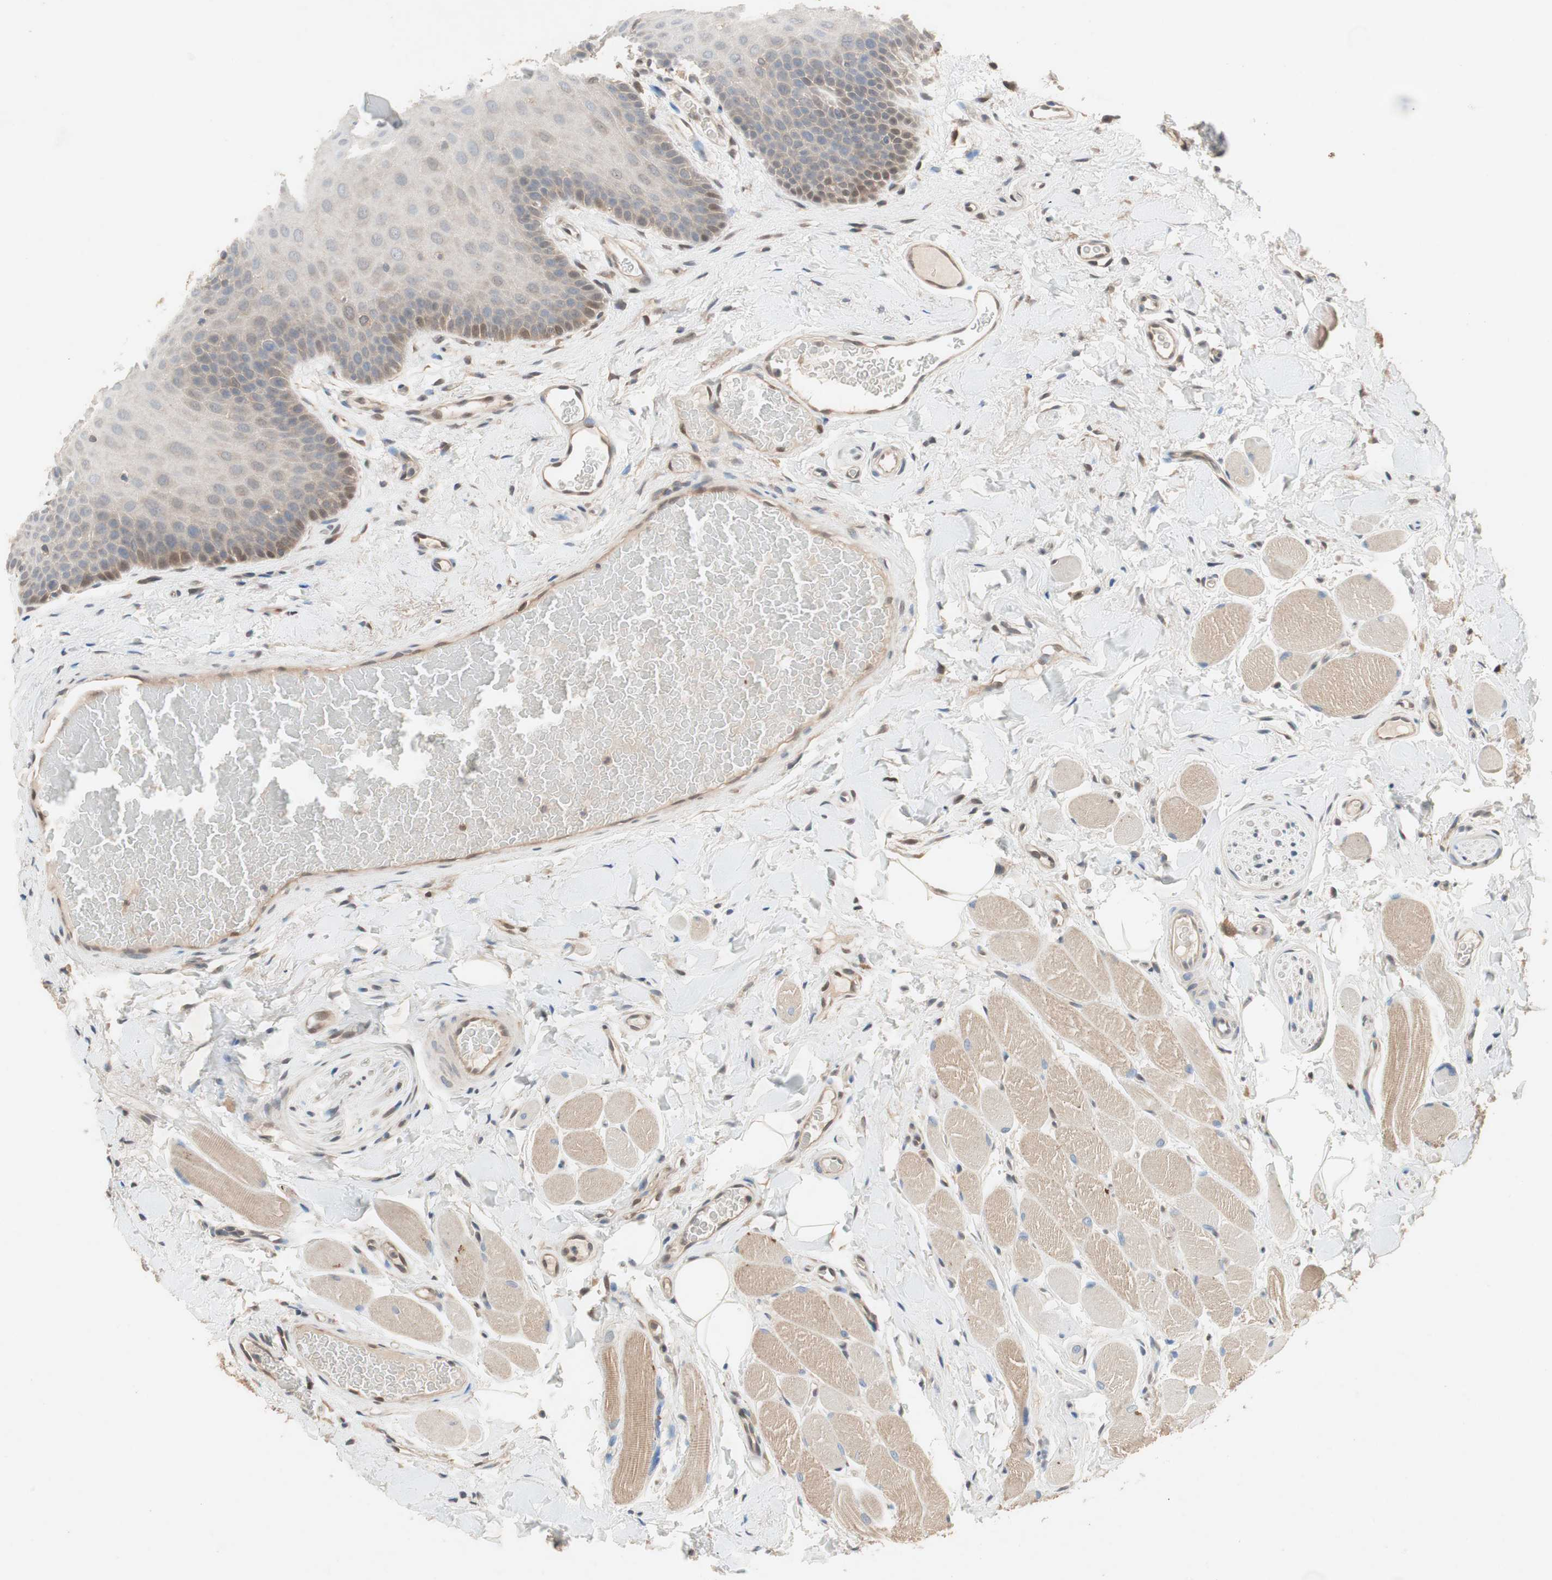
{"staining": {"intensity": "weak", "quantity": "25%-75%", "location": "nuclear"}, "tissue": "oral mucosa", "cell_type": "Squamous epithelial cells", "image_type": "normal", "snomed": [{"axis": "morphology", "description": "Normal tissue, NOS"}, {"axis": "topography", "description": "Oral tissue"}], "caption": "Protein staining displays weak nuclear positivity in about 25%-75% of squamous epithelial cells in unremarkable oral mucosa.", "gene": "GALT", "patient": {"sex": "male", "age": 54}}